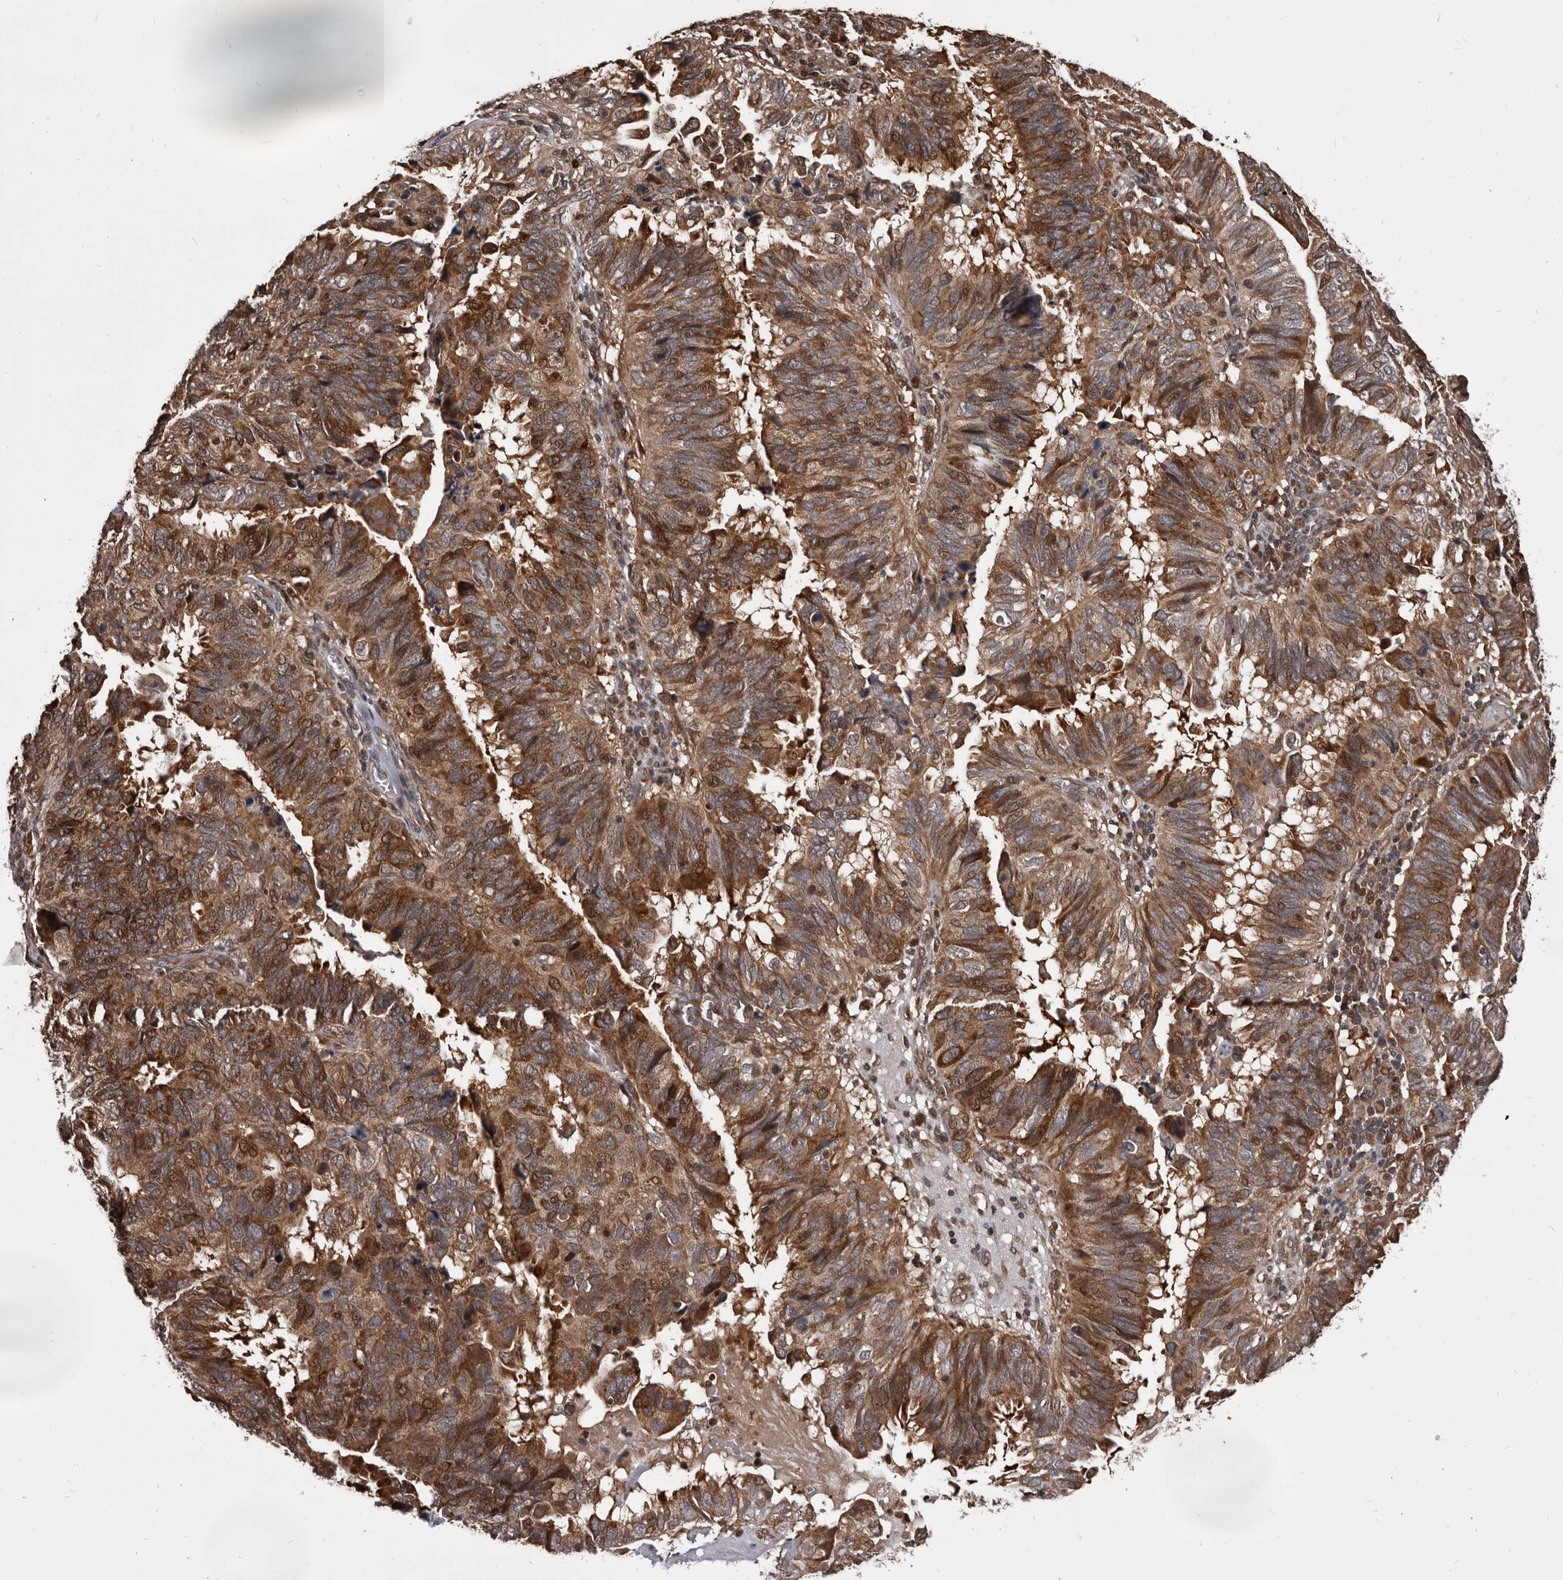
{"staining": {"intensity": "strong", "quantity": ">75%", "location": "cytoplasmic/membranous"}, "tissue": "endometrial cancer", "cell_type": "Tumor cells", "image_type": "cancer", "snomed": [{"axis": "morphology", "description": "Adenocarcinoma, NOS"}, {"axis": "topography", "description": "Uterus"}], "caption": "Immunohistochemical staining of endometrial cancer (adenocarcinoma) exhibits high levels of strong cytoplasmic/membranous protein expression in approximately >75% of tumor cells.", "gene": "MAP3K14", "patient": {"sex": "female", "age": 77}}